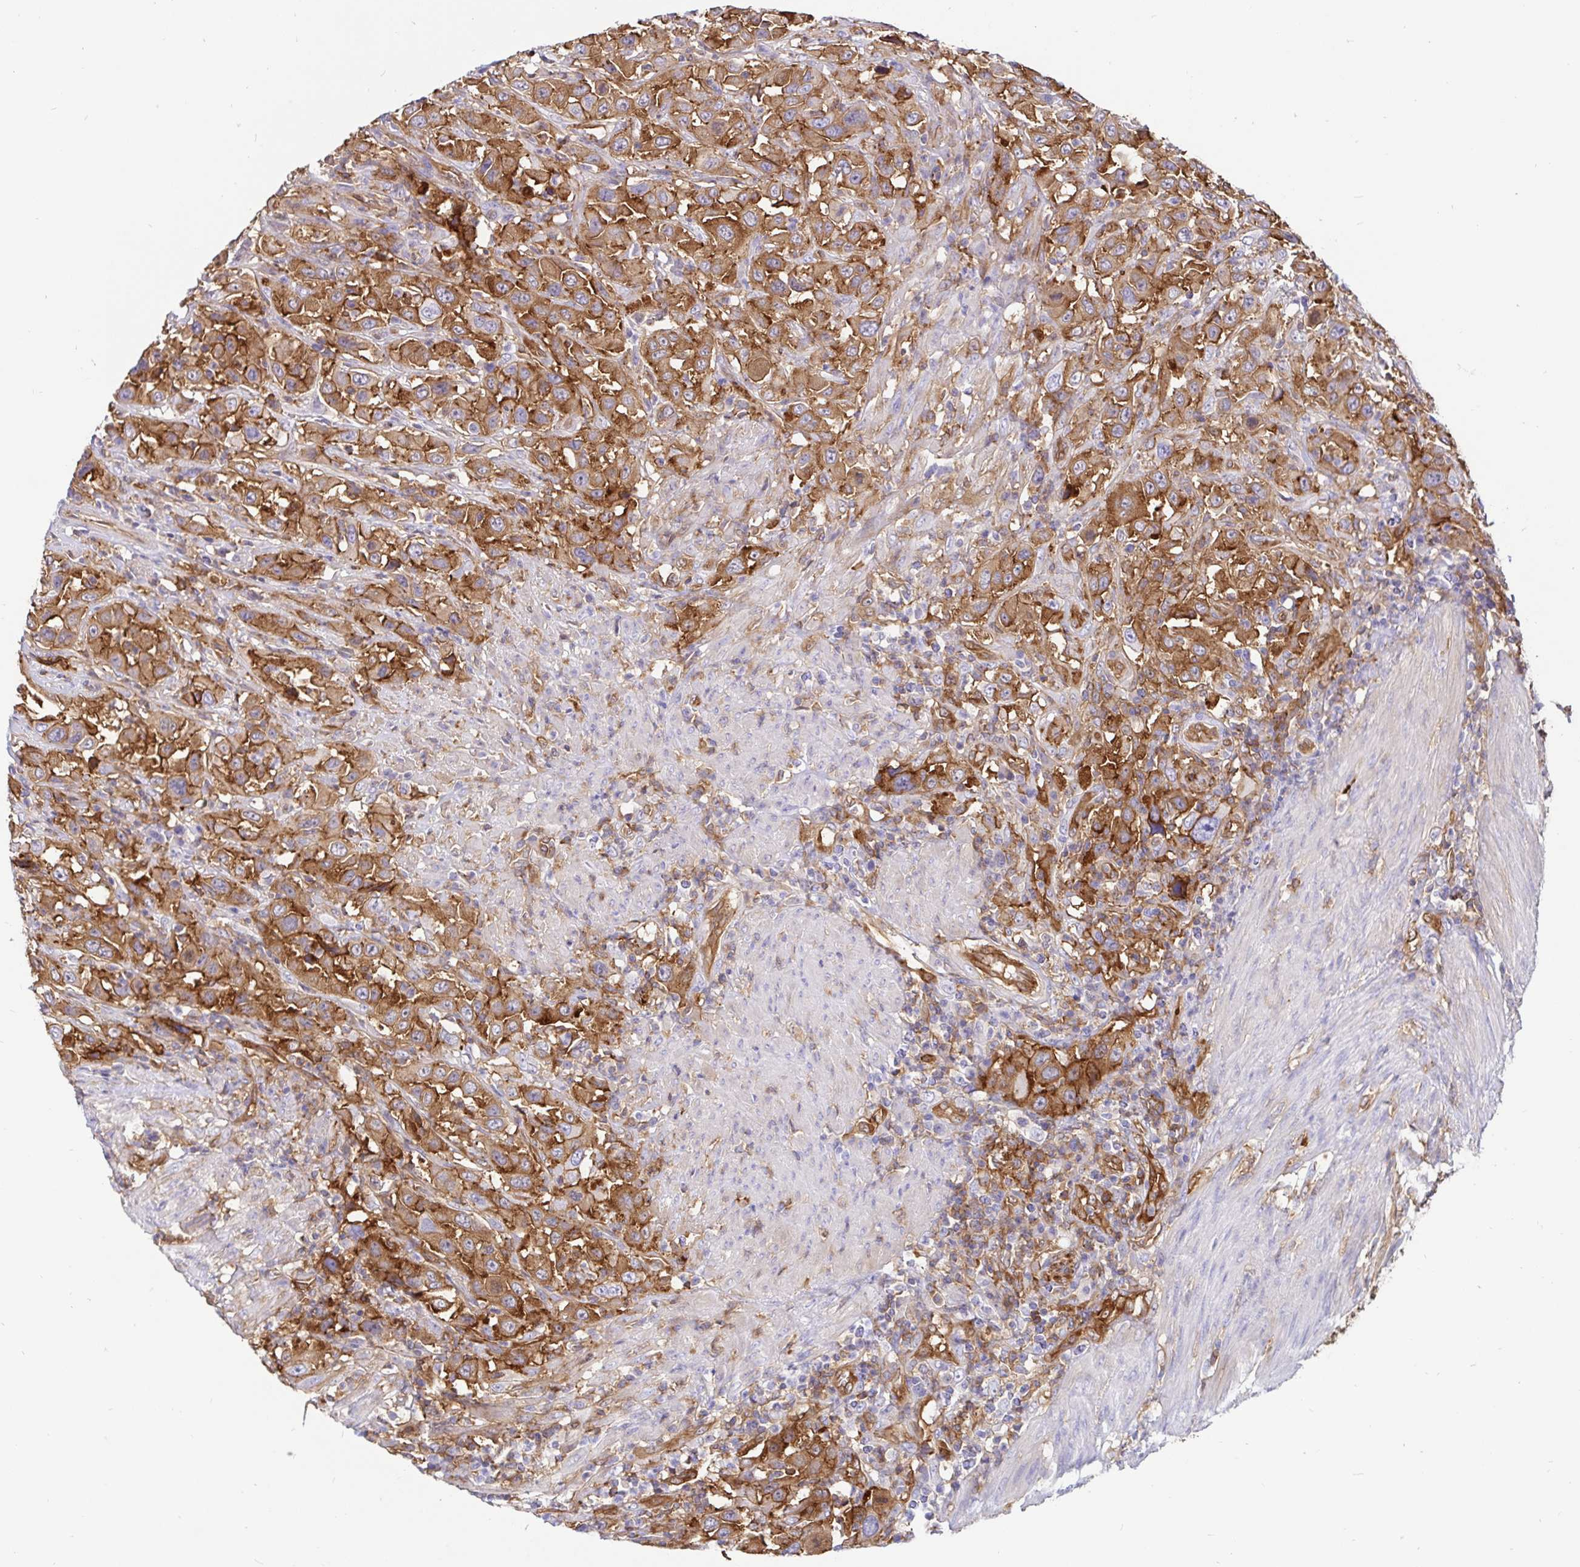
{"staining": {"intensity": "moderate", "quantity": ">75%", "location": "cytoplasmic/membranous"}, "tissue": "urothelial cancer", "cell_type": "Tumor cells", "image_type": "cancer", "snomed": [{"axis": "morphology", "description": "Urothelial carcinoma, High grade"}, {"axis": "topography", "description": "Urinary bladder"}], "caption": "High-power microscopy captured an IHC histopathology image of urothelial cancer, revealing moderate cytoplasmic/membranous staining in approximately >75% of tumor cells.", "gene": "ANXA2", "patient": {"sex": "male", "age": 61}}